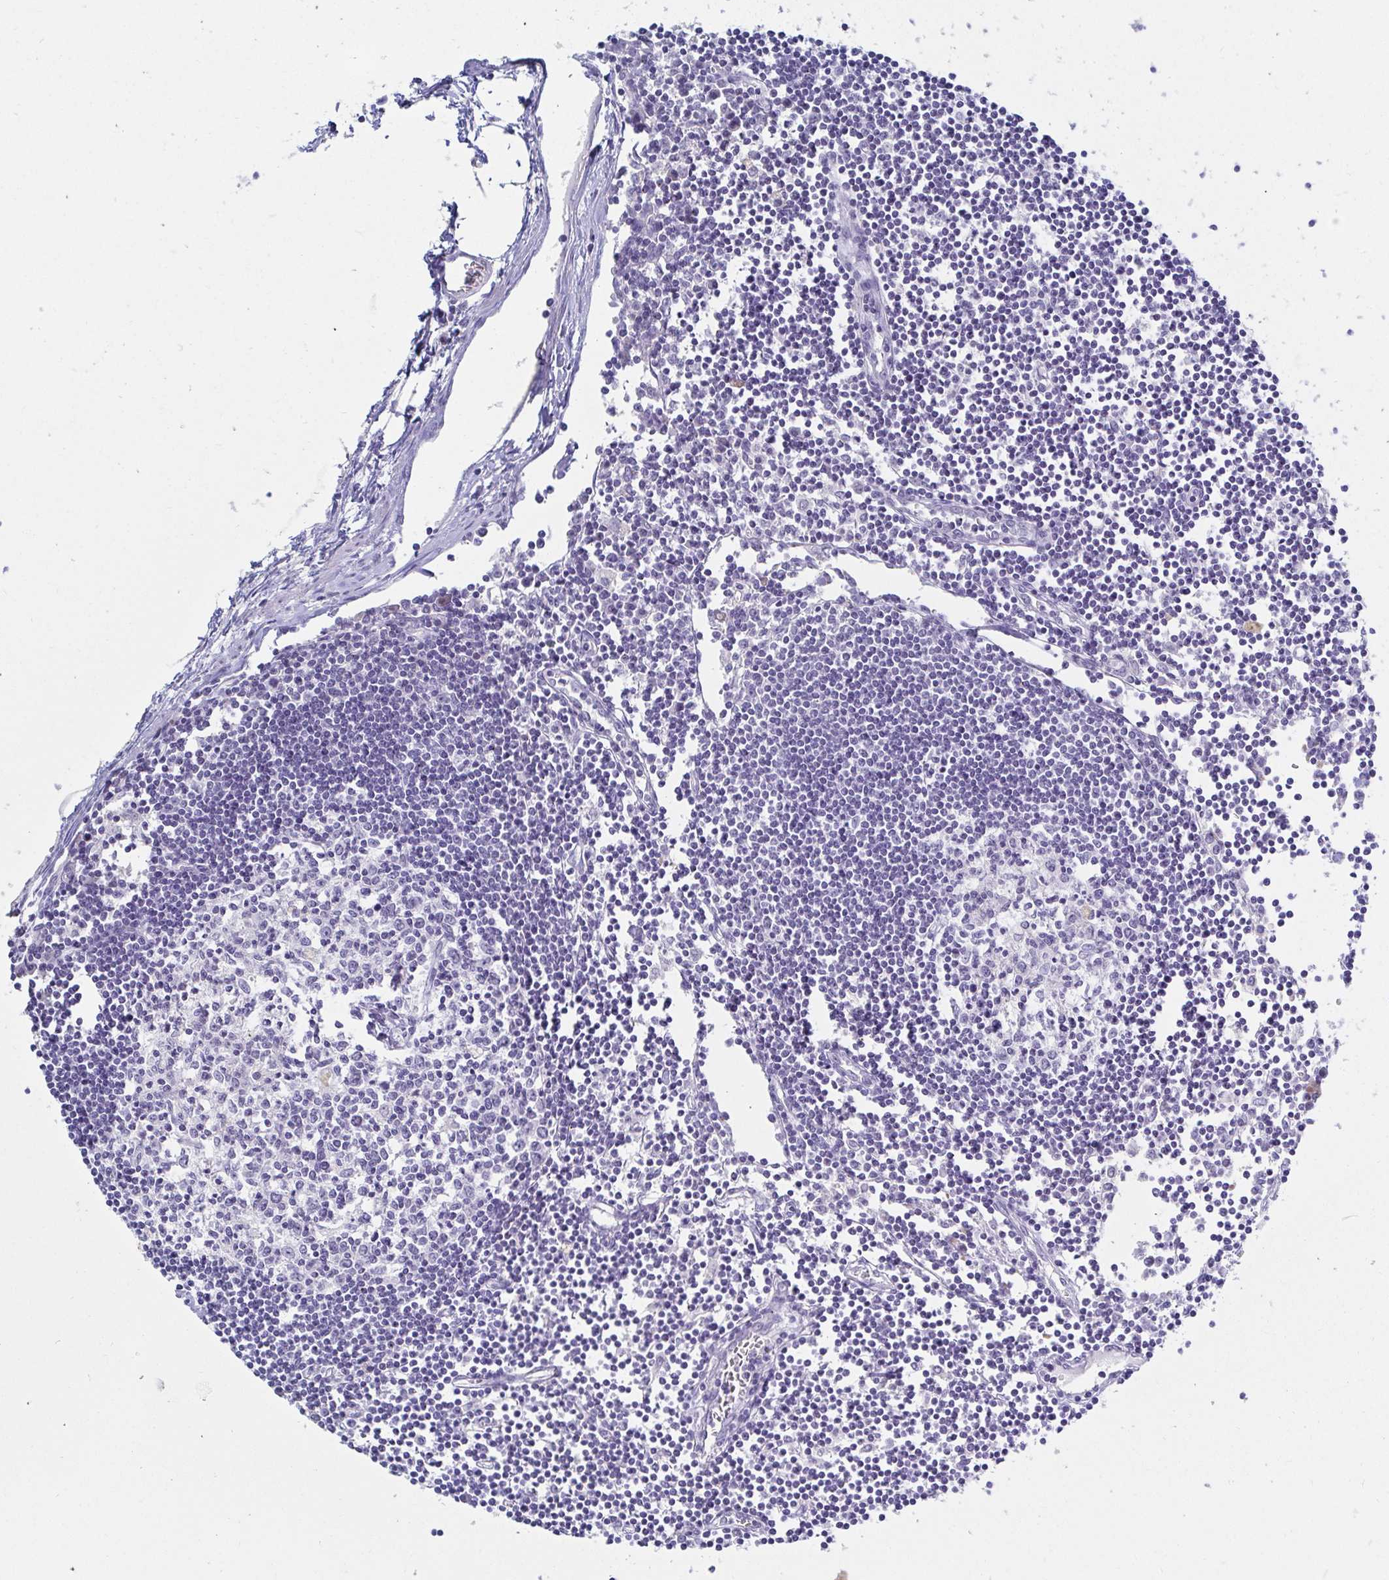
{"staining": {"intensity": "negative", "quantity": "none", "location": "none"}, "tissue": "lymph node", "cell_type": "Germinal center cells", "image_type": "normal", "snomed": [{"axis": "morphology", "description": "Normal tissue, NOS"}, {"axis": "topography", "description": "Lymph node"}], "caption": "Immunohistochemistry of unremarkable human lymph node displays no expression in germinal center cells. The staining was performed using DAB (3,3'-diaminobenzidine) to visualize the protein expression in brown, while the nuclei were stained in blue with hematoxylin (Magnification: 20x).", "gene": "OR10K1", "patient": {"sex": "female", "age": 65}}